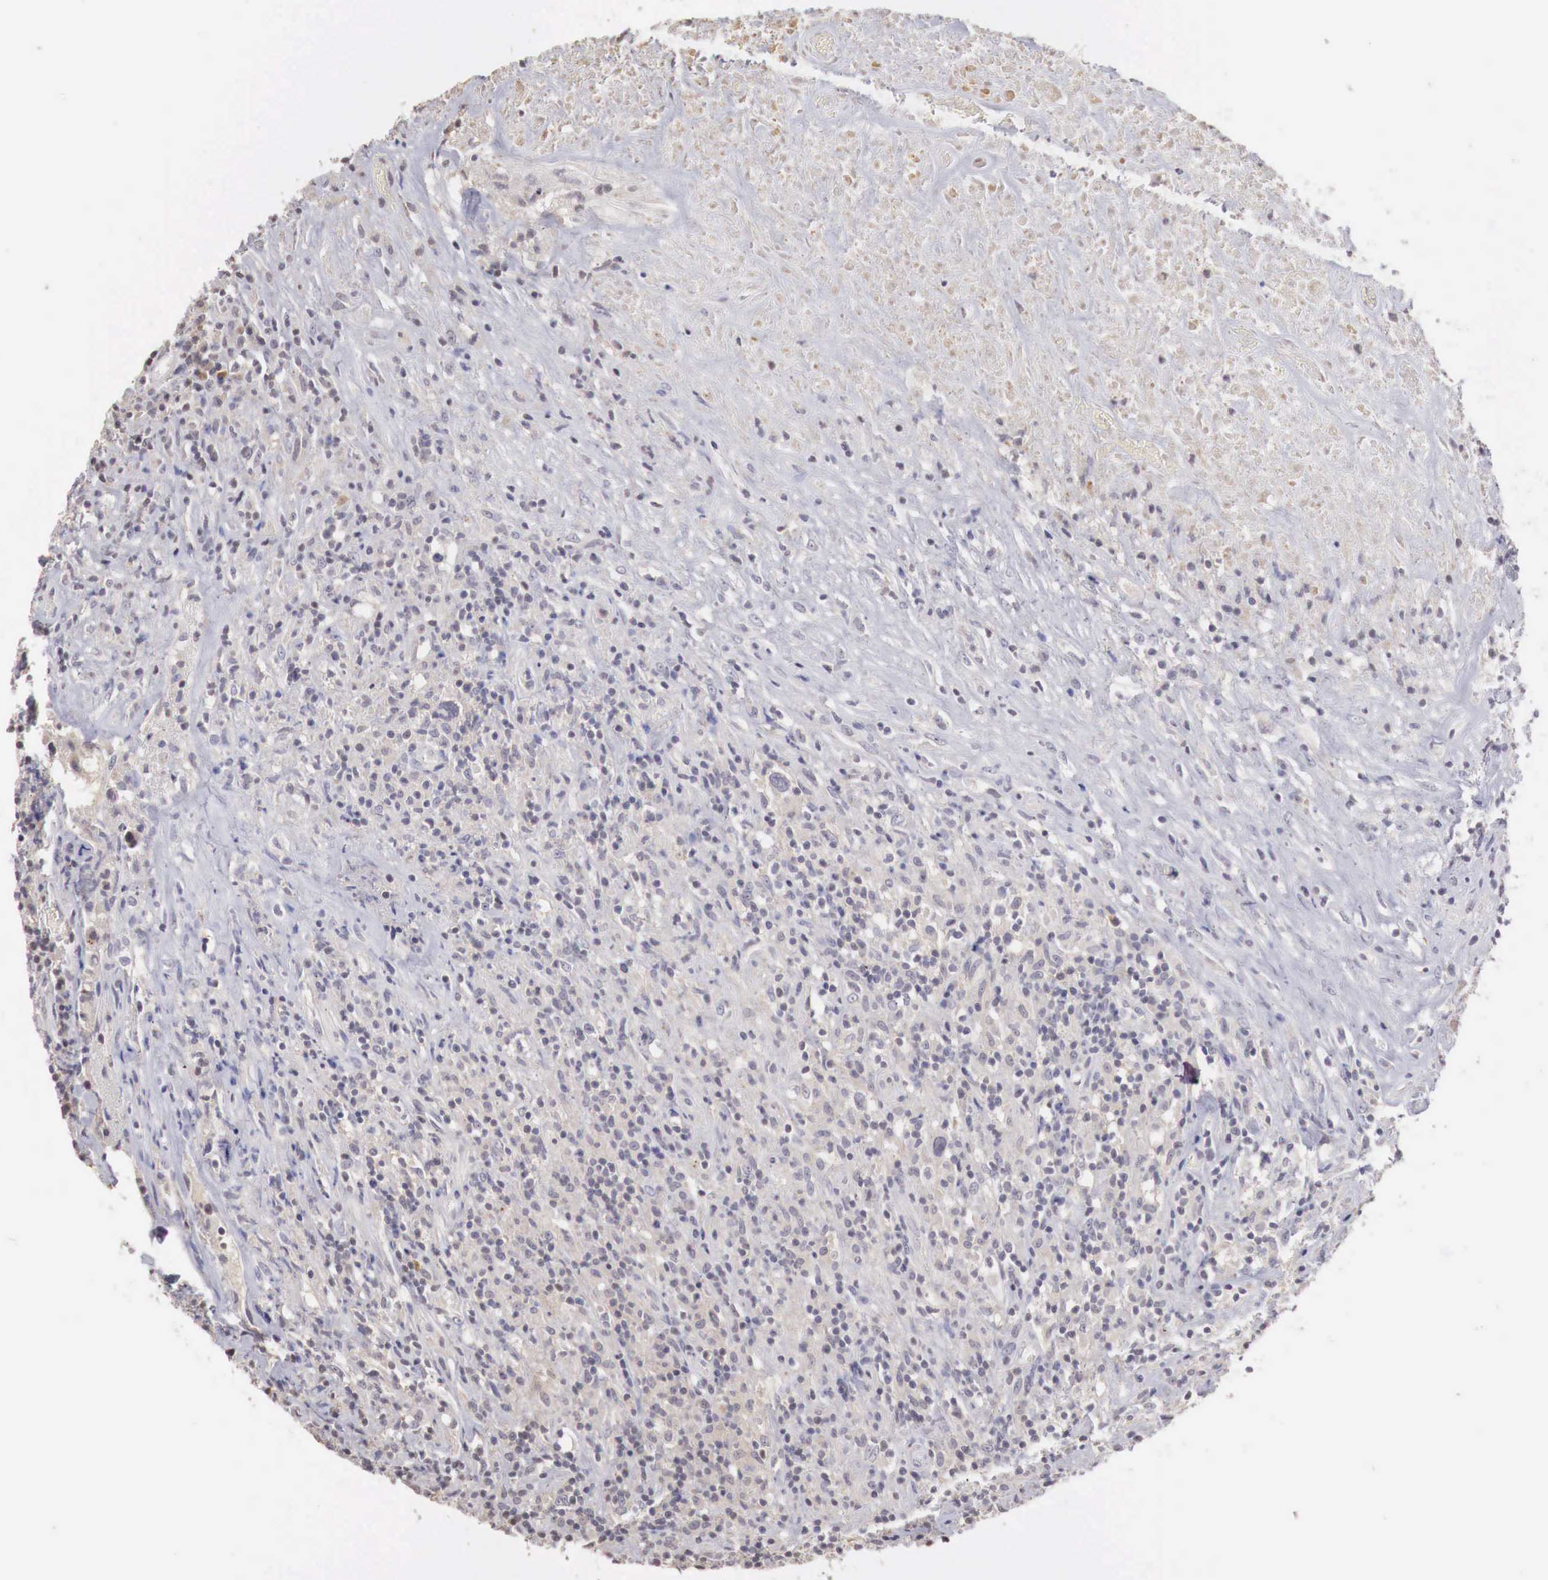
{"staining": {"intensity": "negative", "quantity": "none", "location": "none"}, "tissue": "lymphoma", "cell_type": "Tumor cells", "image_type": "cancer", "snomed": [{"axis": "morphology", "description": "Hodgkin's disease, NOS"}, {"axis": "topography", "description": "Lymph node"}], "caption": "An image of human Hodgkin's disease is negative for staining in tumor cells.", "gene": "TBC1D9", "patient": {"sex": "male", "age": 46}}